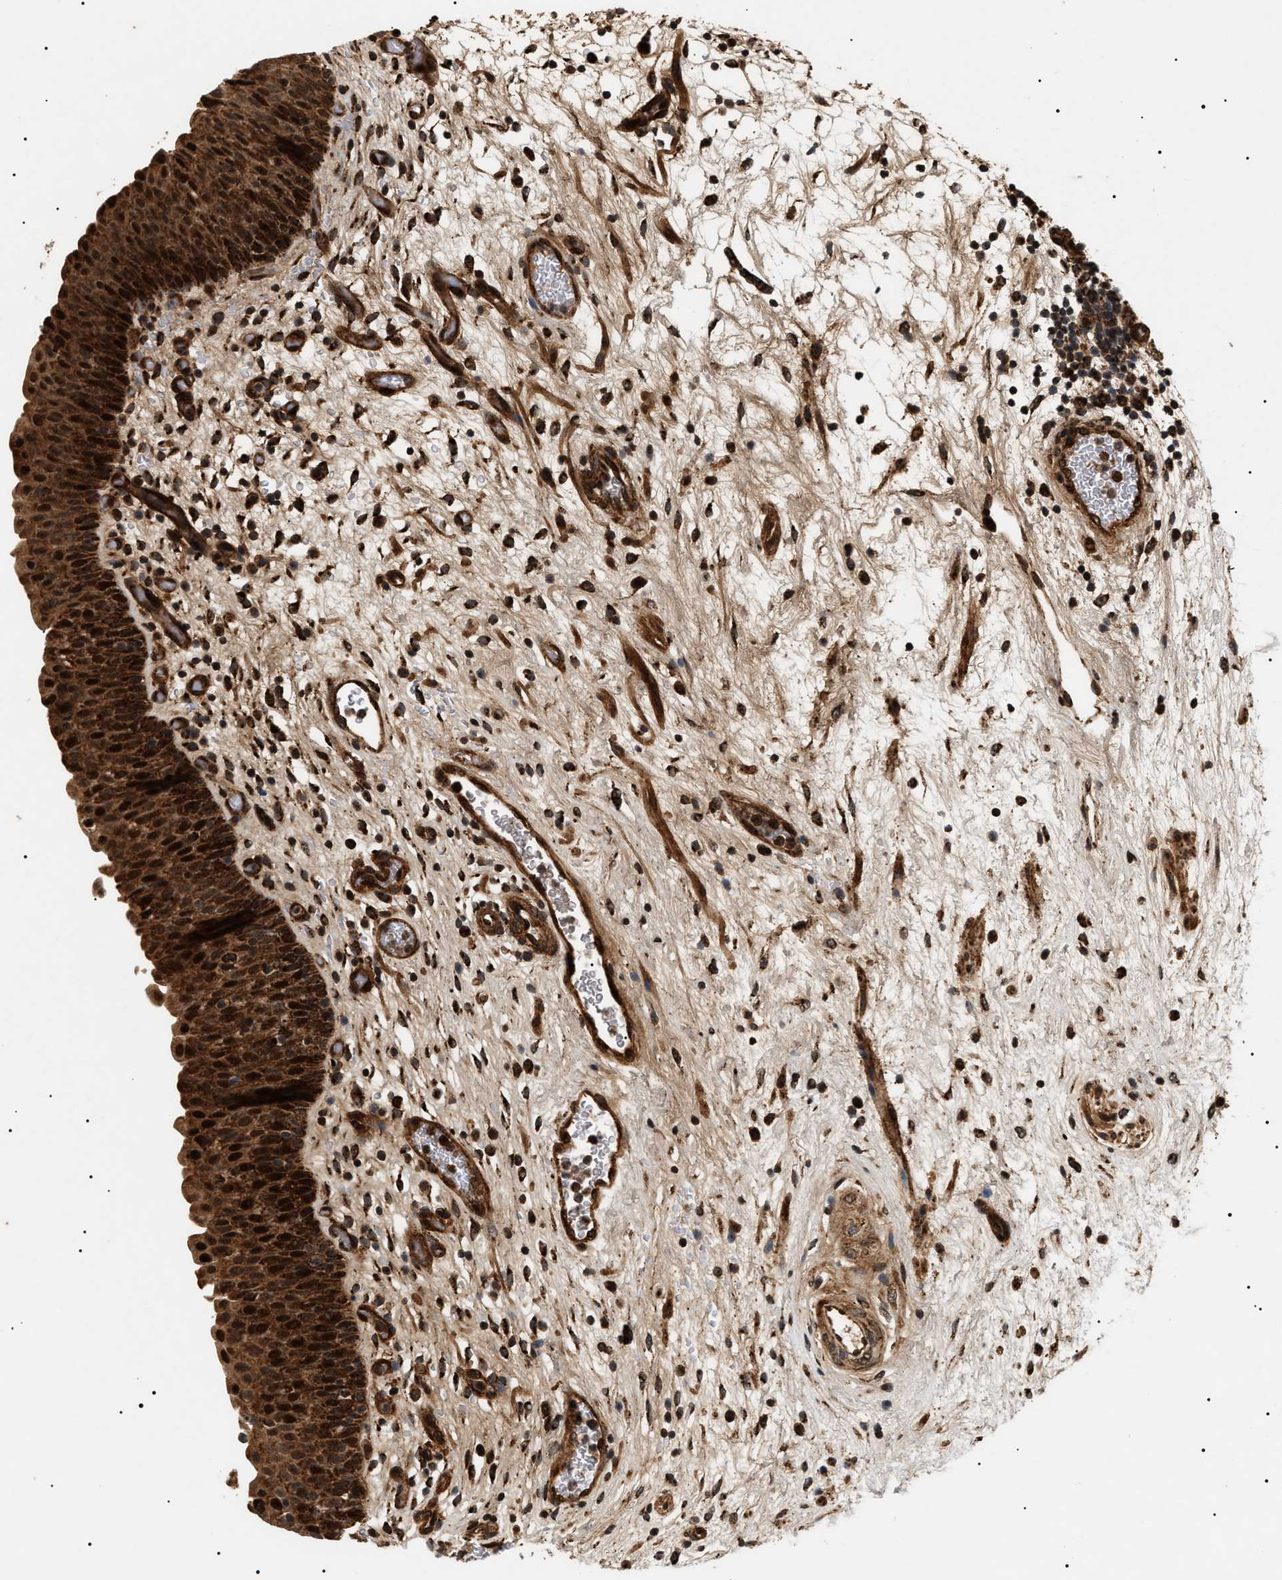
{"staining": {"intensity": "strong", "quantity": ">75%", "location": "cytoplasmic/membranous,nuclear"}, "tissue": "urinary bladder", "cell_type": "Urothelial cells", "image_type": "normal", "snomed": [{"axis": "morphology", "description": "Normal tissue, NOS"}, {"axis": "topography", "description": "Urinary bladder"}], "caption": "Immunohistochemistry micrograph of normal urinary bladder: human urinary bladder stained using IHC displays high levels of strong protein expression localized specifically in the cytoplasmic/membranous,nuclear of urothelial cells, appearing as a cytoplasmic/membranous,nuclear brown color.", "gene": "ZBTB26", "patient": {"sex": "male", "age": 37}}